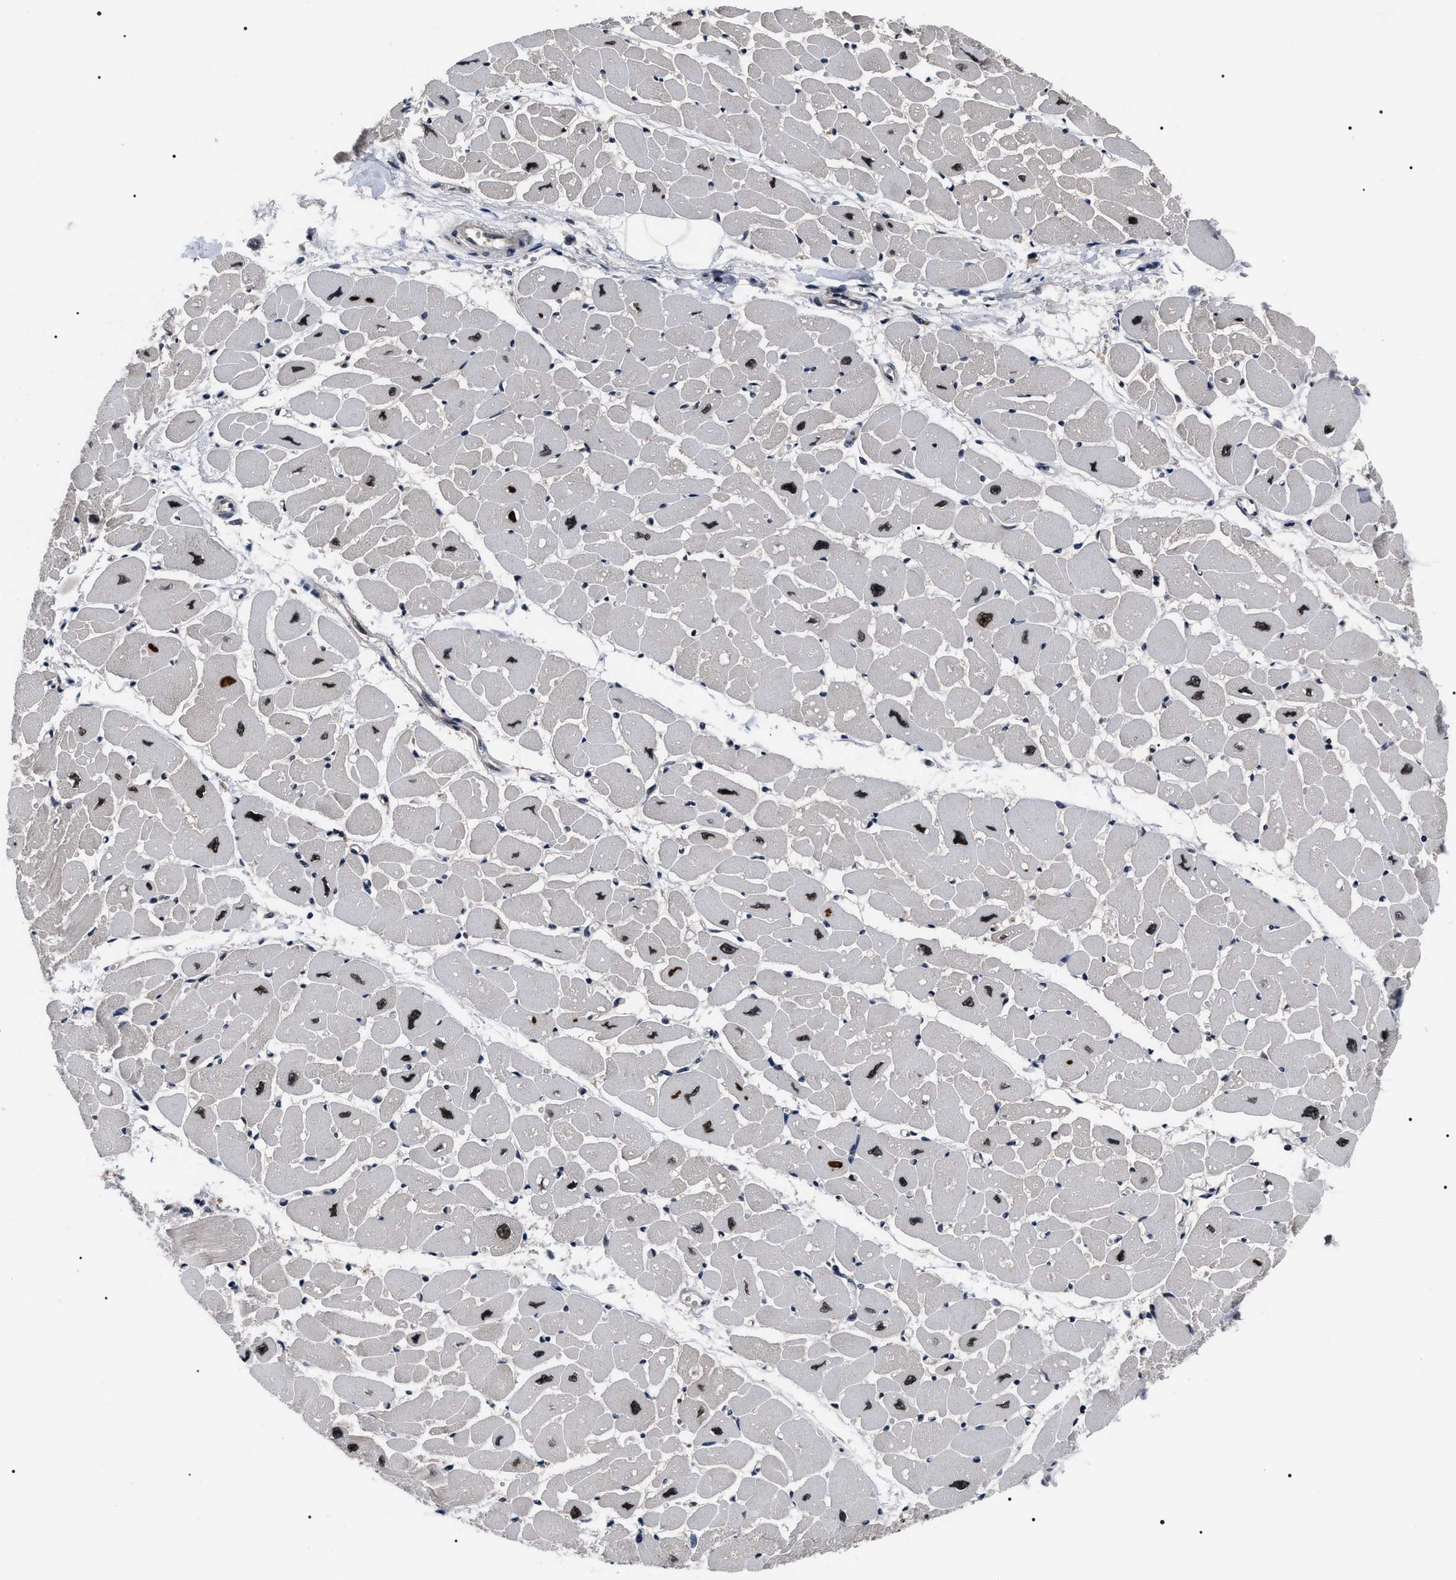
{"staining": {"intensity": "strong", "quantity": ">75%", "location": "nuclear"}, "tissue": "heart muscle", "cell_type": "Cardiomyocytes", "image_type": "normal", "snomed": [{"axis": "morphology", "description": "Normal tissue, NOS"}, {"axis": "topography", "description": "Heart"}], "caption": "Protein staining of unremarkable heart muscle exhibits strong nuclear positivity in approximately >75% of cardiomyocytes.", "gene": "CSNK2A1", "patient": {"sex": "female", "age": 54}}